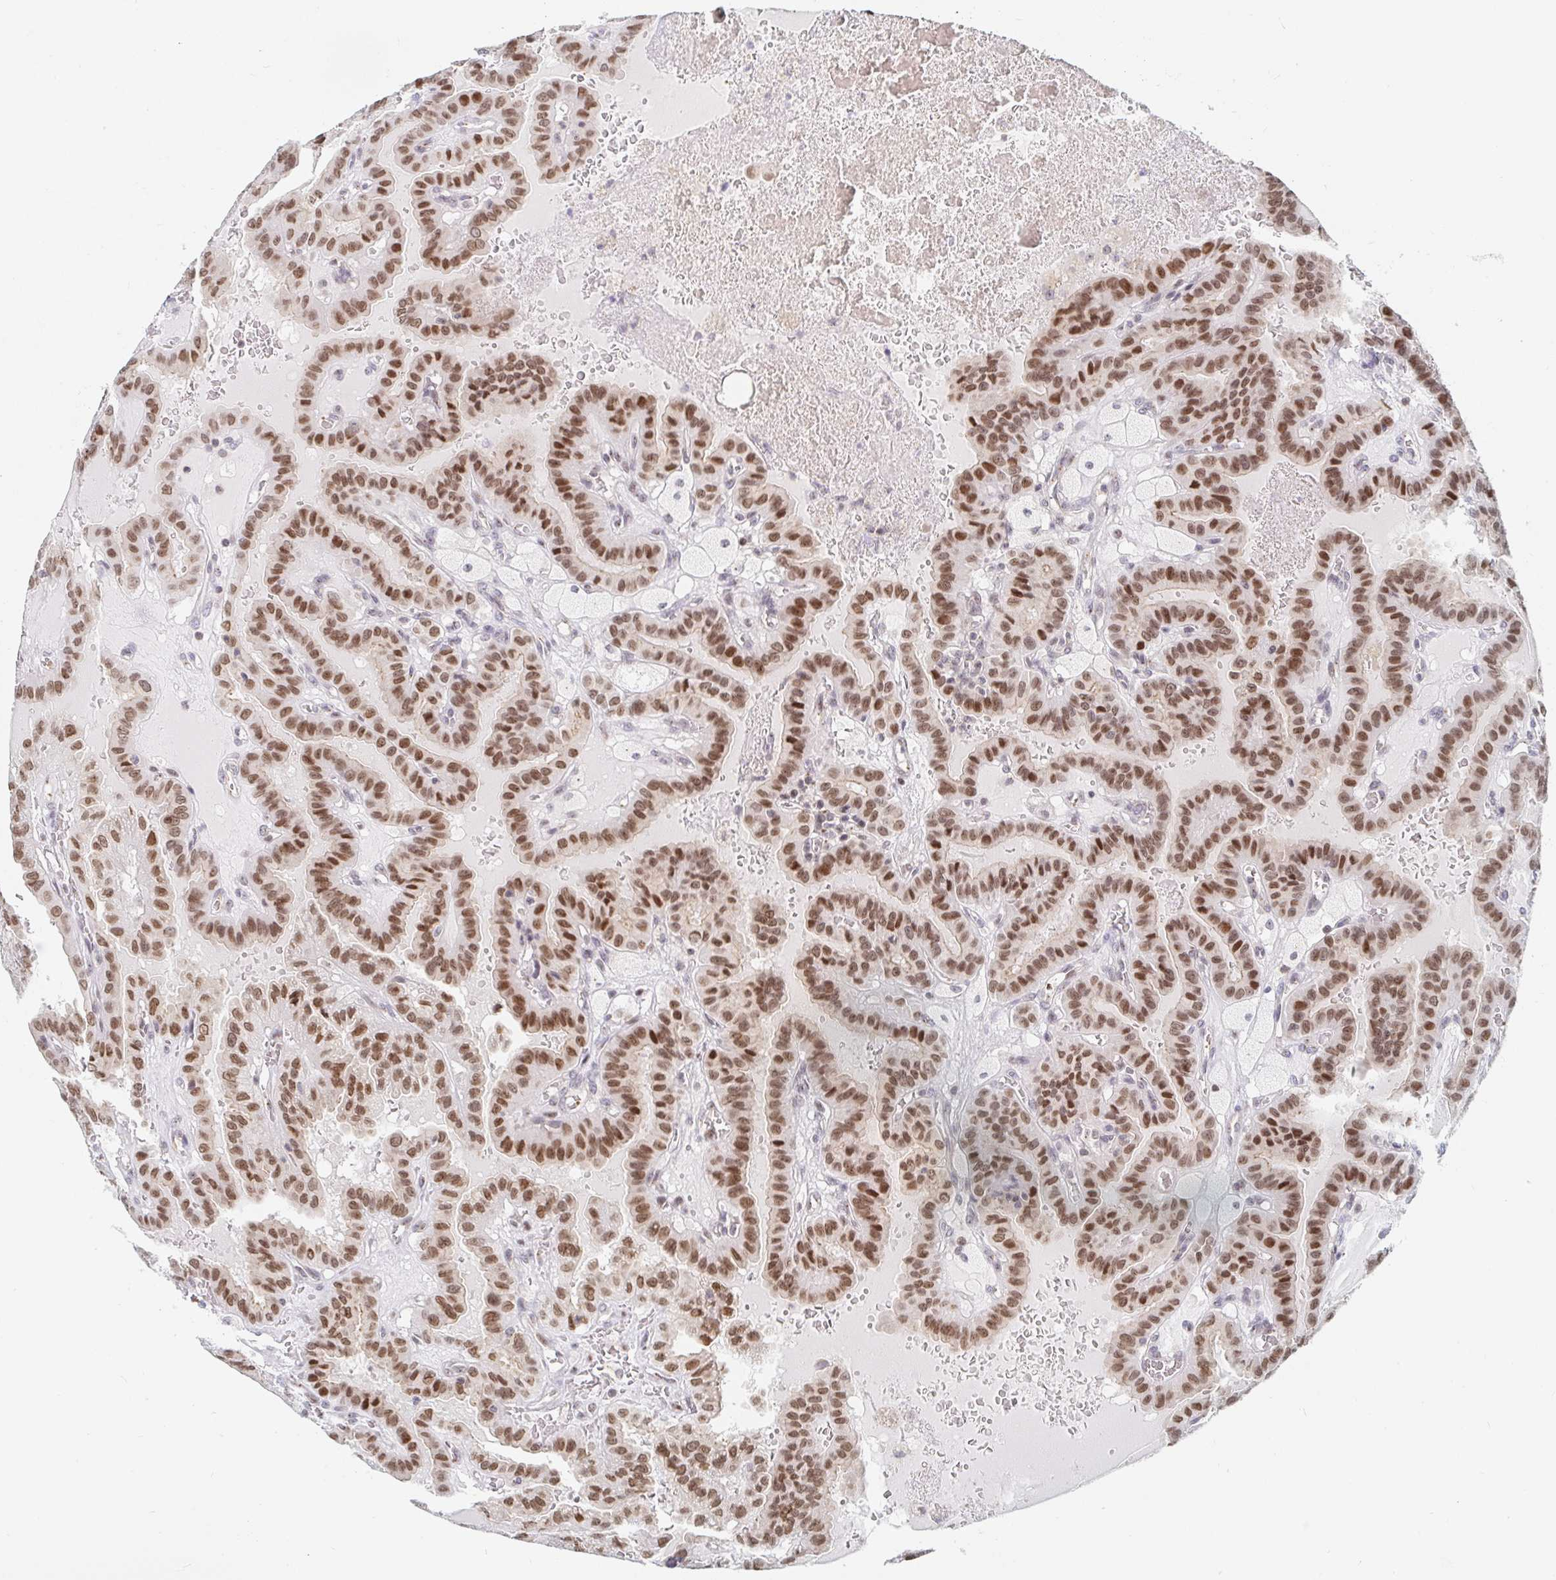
{"staining": {"intensity": "moderate", "quantity": ">75%", "location": "nuclear"}, "tissue": "thyroid cancer", "cell_type": "Tumor cells", "image_type": "cancer", "snomed": [{"axis": "morphology", "description": "Papillary adenocarcinoma, NOS"}, {"axis": "topography", "description": "Thyroid gland"}], "caption": "Thyroid cancer stained for a protein displays moderate nuclear positivity in tumor cells.", "gene": "CHD2", "patient": {"sex": "male", "age": 87}}